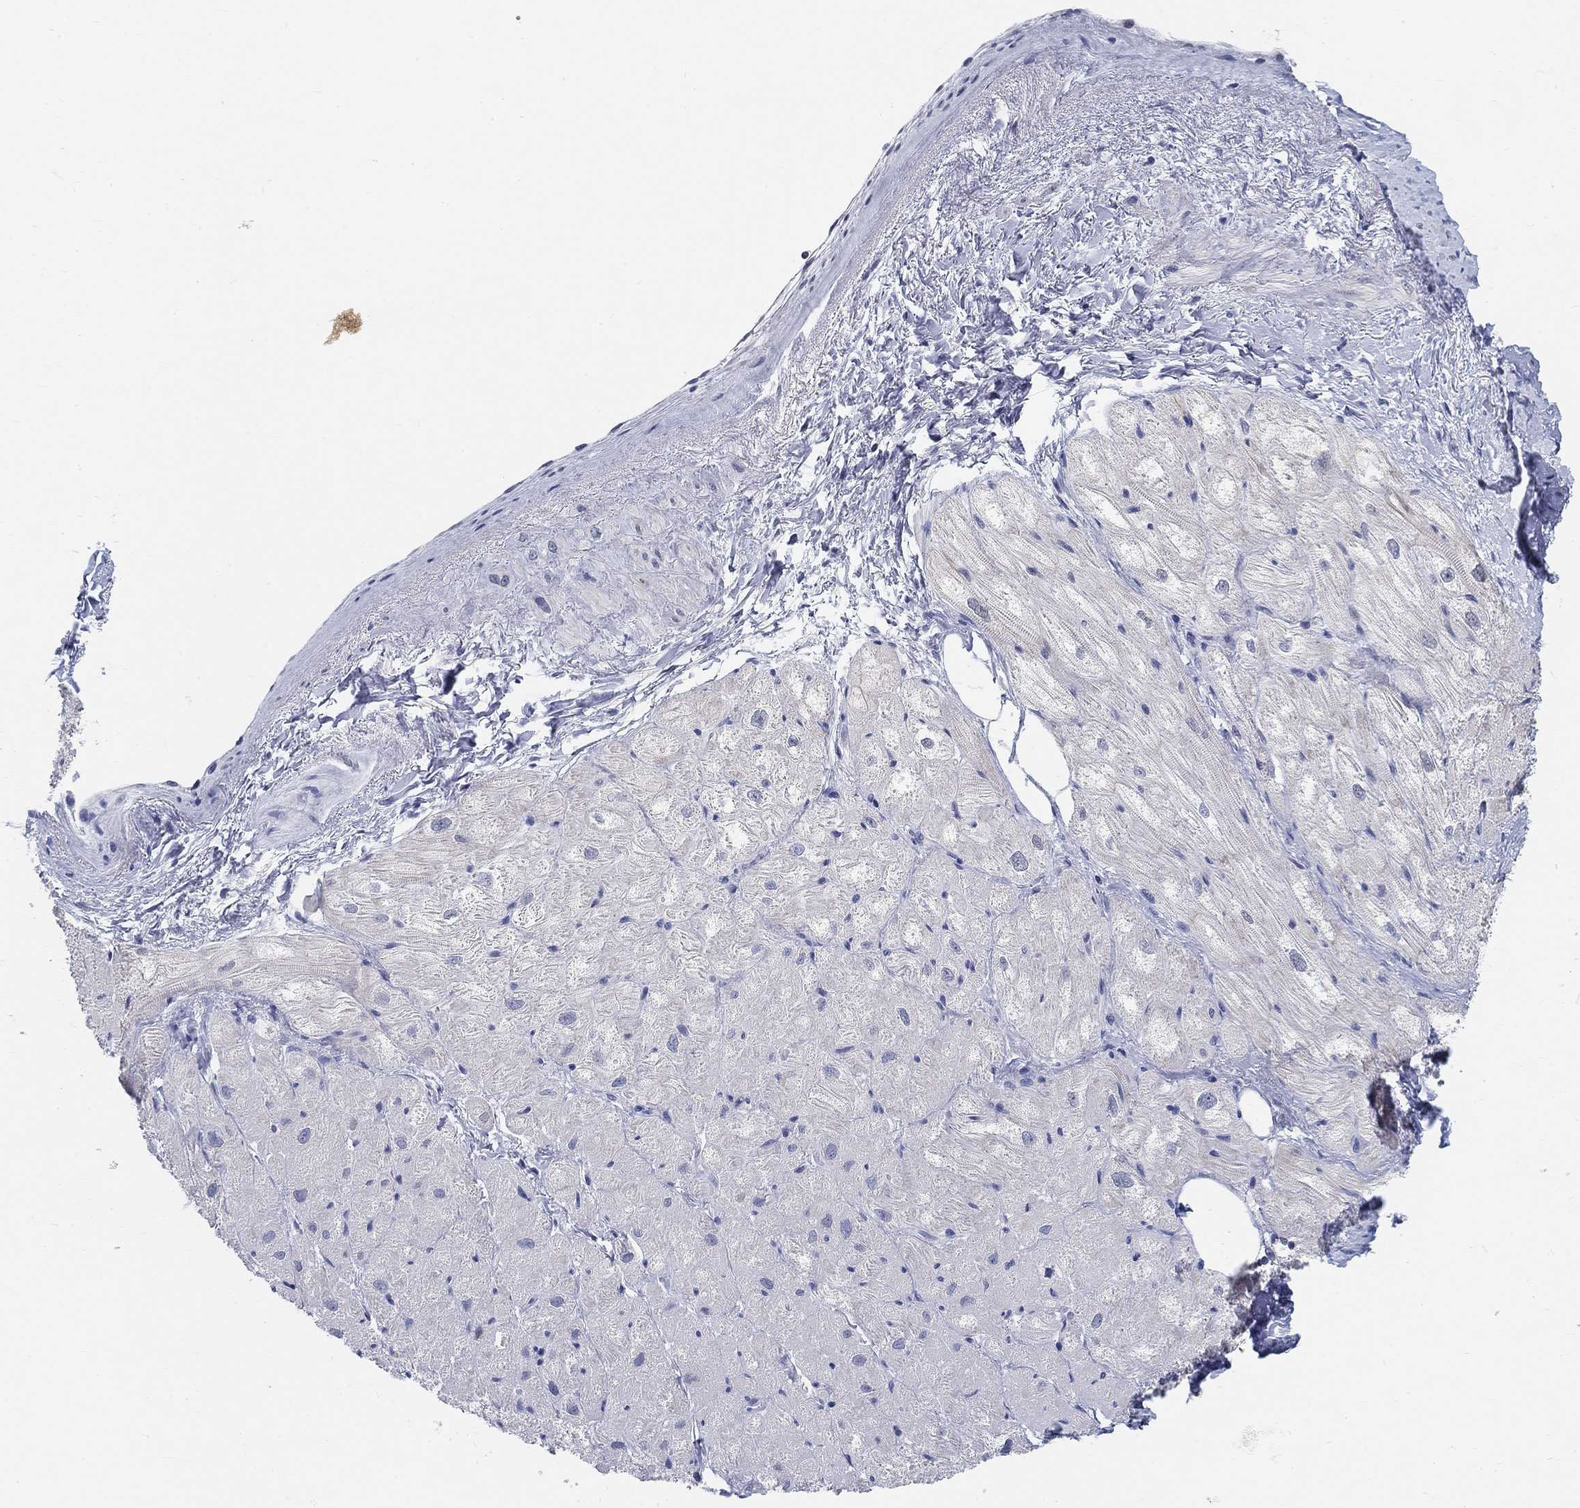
{"staining": {"intensity": "negative", "quantity": "none", "location": "none"}, "tissue": "heart muscle", "cell_type": "Cardiomyocytes", "image_type": "normal", "snomed": [{"axis": "morphology", "description": "Normal tissue, NOS"}, {"axis": "topography", "description": "Heart"}], "caption": "Heart muscle stained for a protein using immunohistochemistry (IHC) exhibits no positivity cardiomyocytes.", "gene": "SNTG2", "patient": {"sex": "male", "age": 57}}